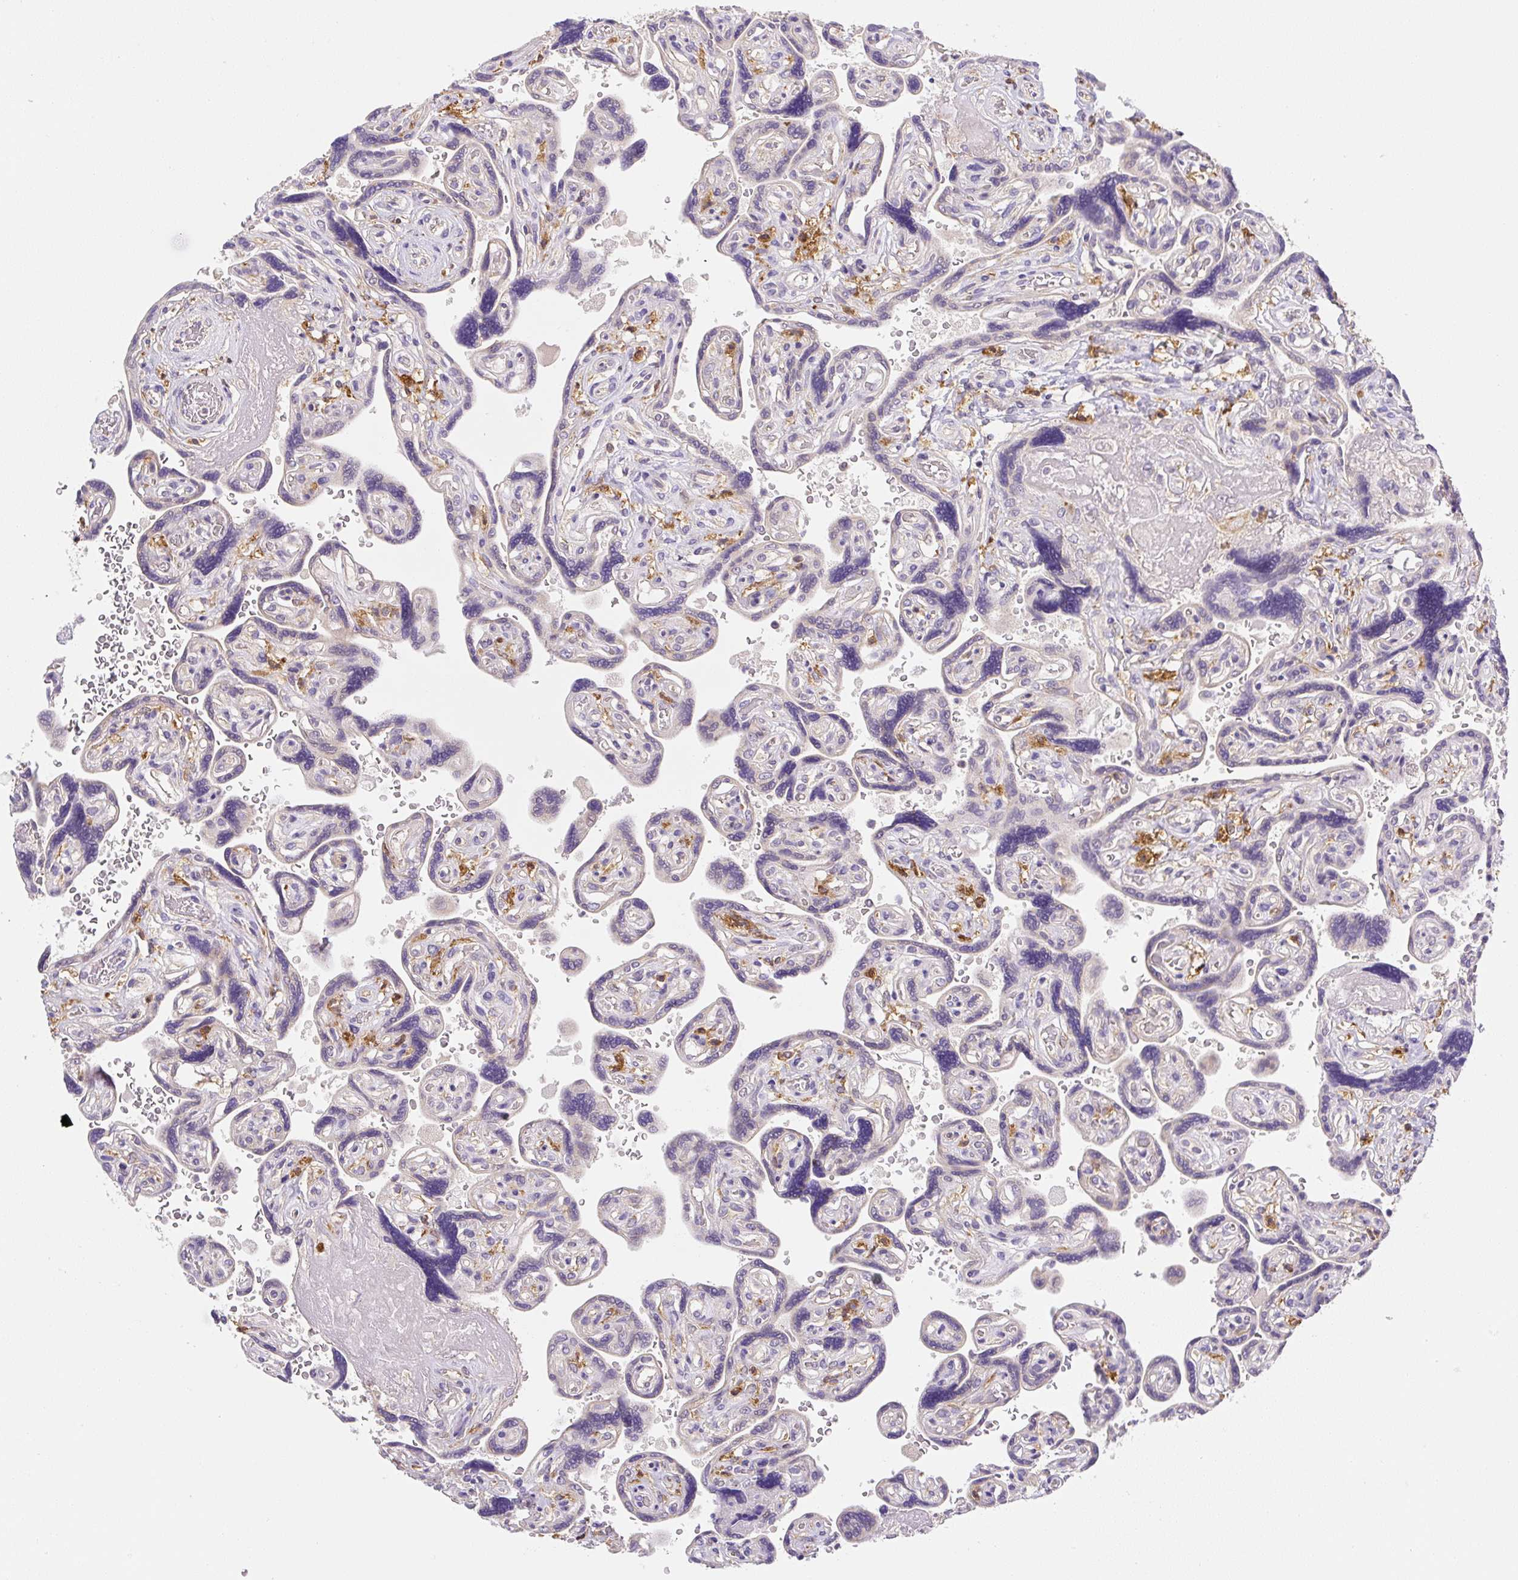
{"staining": {"intensity": "moderate", "quantity": "25%-75%", "location": "cytoplasmic/membranous"}, "tissue": "placenta", "cell_type": "Trophoblastic cells", "image_type": "normal", "snomed": [{"axis": "morphology", "description": "Normal tissue, NOS"}, {"axis": "topography", "description": "Placenta"}], "caption": "Moderate cytoplasmic/membranous expression is identified in about 25%-75% of trophoblastic cells in unremarkable placenta.", "gene": "PLA2G4A", "patient": {"sex": "female", "age": 32}}